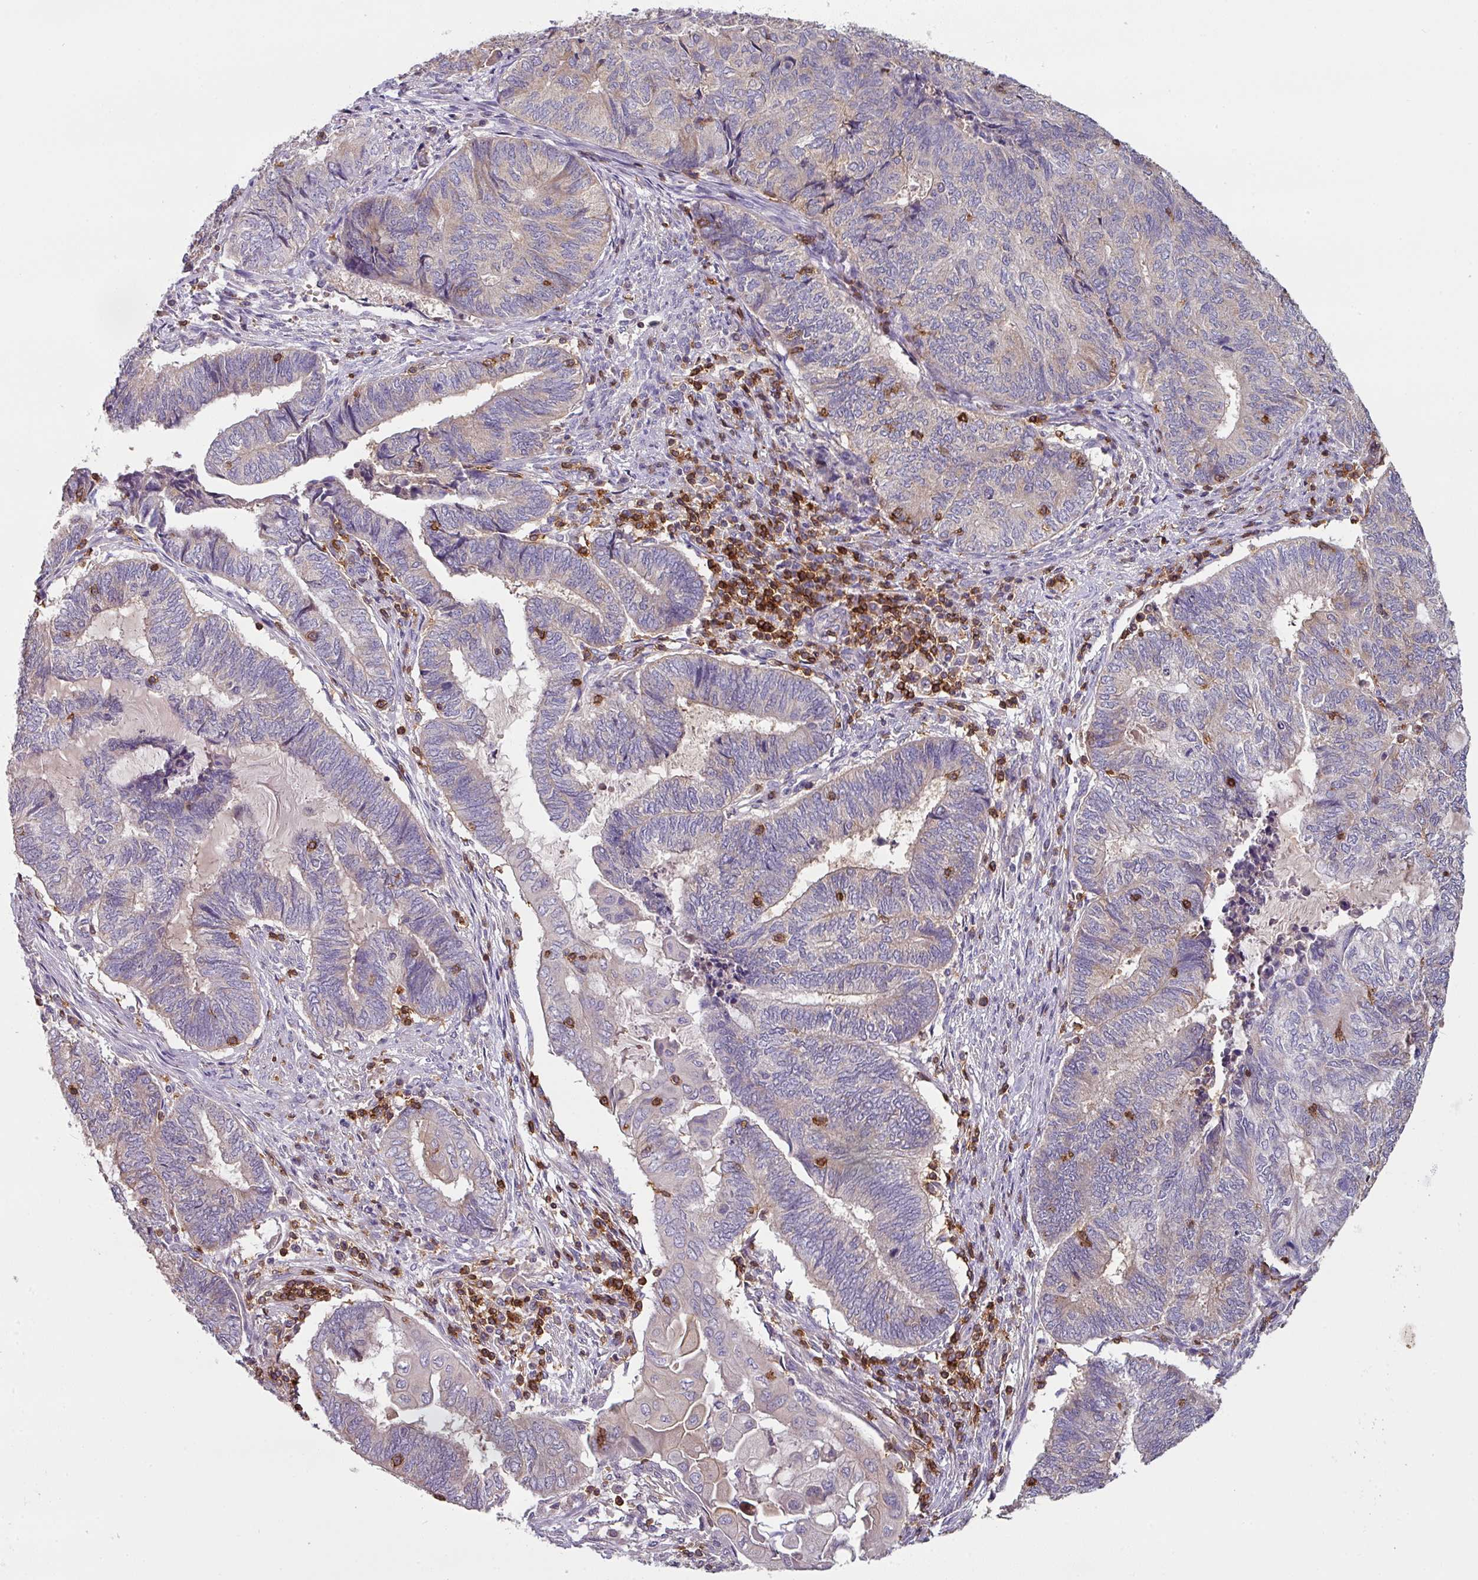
{"staining": {"intensity": "negative", "quantity": "none", "location": "none"}, "tissue": "endometrial cancer", "cell_type": "Tumor cells", "image_type": "cancer", "snomed": [{"axis": "morphology", "description": "Adenocarcinoma, NOS"}, {"axis": "topography", "description": "Uterus"}, {"axis": "topography", "description": "Endometrium"}], "caption": "Human endometrial adenocarcinoma stained for a protein using immunohistochemistry (IHC) reveals no expression in tumor cells.", "gene": "CD3G", "patient": {"sex": "female", "age": 70}}